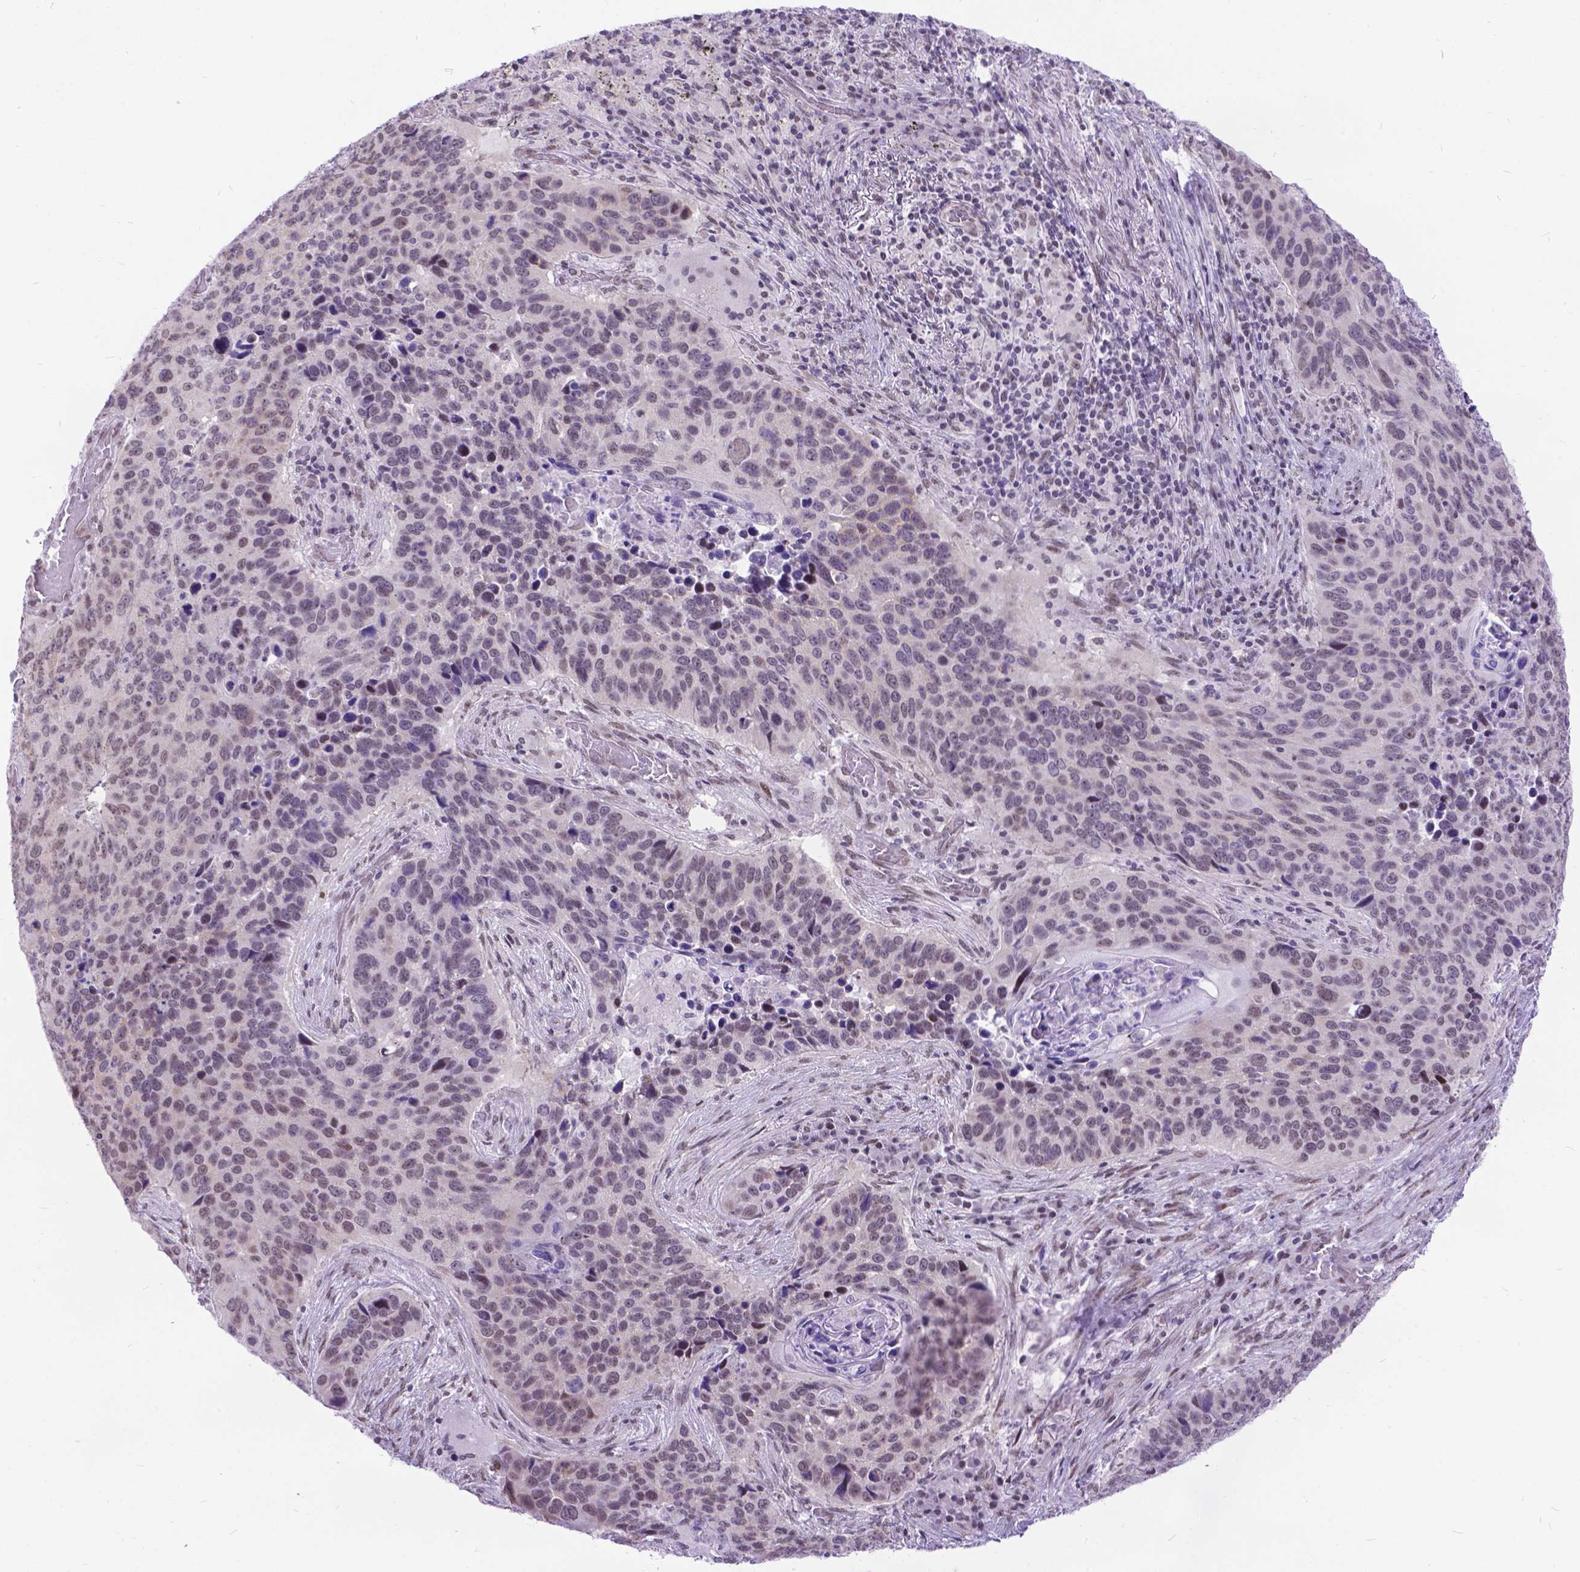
{"staining": {"intensity": "weak", "quantity": "25%-75%", "location": "nuclear"}, "tissue": "lung cancer", "cell_type": "Tumor cells", "image_type": "cancer", "snomed": [{"axis": "morphology", "description": "Squamous cell carcinoma, NOS"}, {"axis": "topography", "description": "Lung"}], "caption": "A low amount of weak nuclear positivity is present in about 25%-75% of tumor cells in lung cancer tissue. (brown staining indicates protein expression, while blue staining denotes nuclei).", "gene": "FAM124B", "patient": {"sex": "male", "age": 68}}